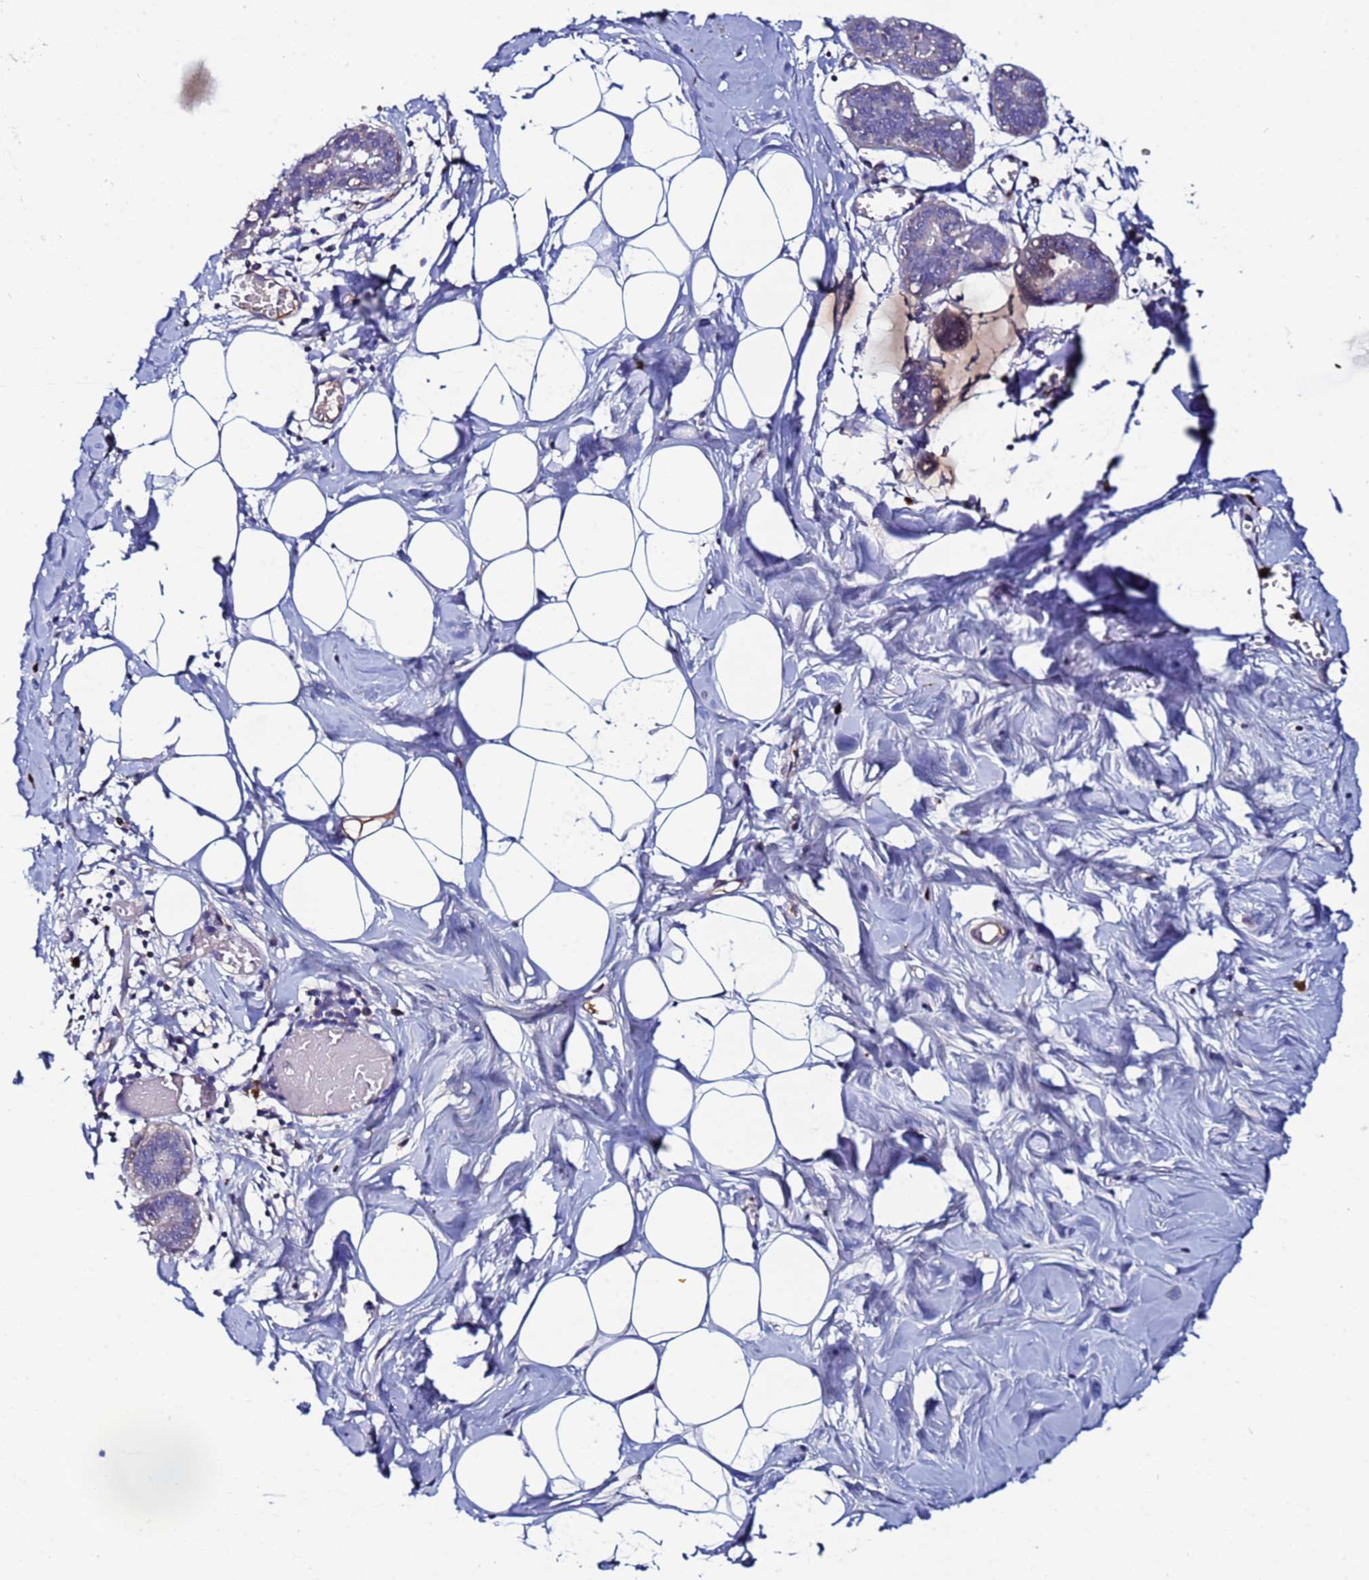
{"staining": {"intensity": "negative", "quantity": "none", "location": "none"}, "tissue": "breast", "cell_type": "Adipocytes", "image_type": "normal", "snomed": [{"axis": "morphology", "description": "Normal tissue, NOS"}, {"axis": "topography", "description": "Breast"}], "caption": "IHC photomicrograph of unremarkable breast: human breast stained with DAB displays no significant protein positivity in adipocytes.", "gene": "TUBAL3", "patient": {"sex": "female", "age": 27}}